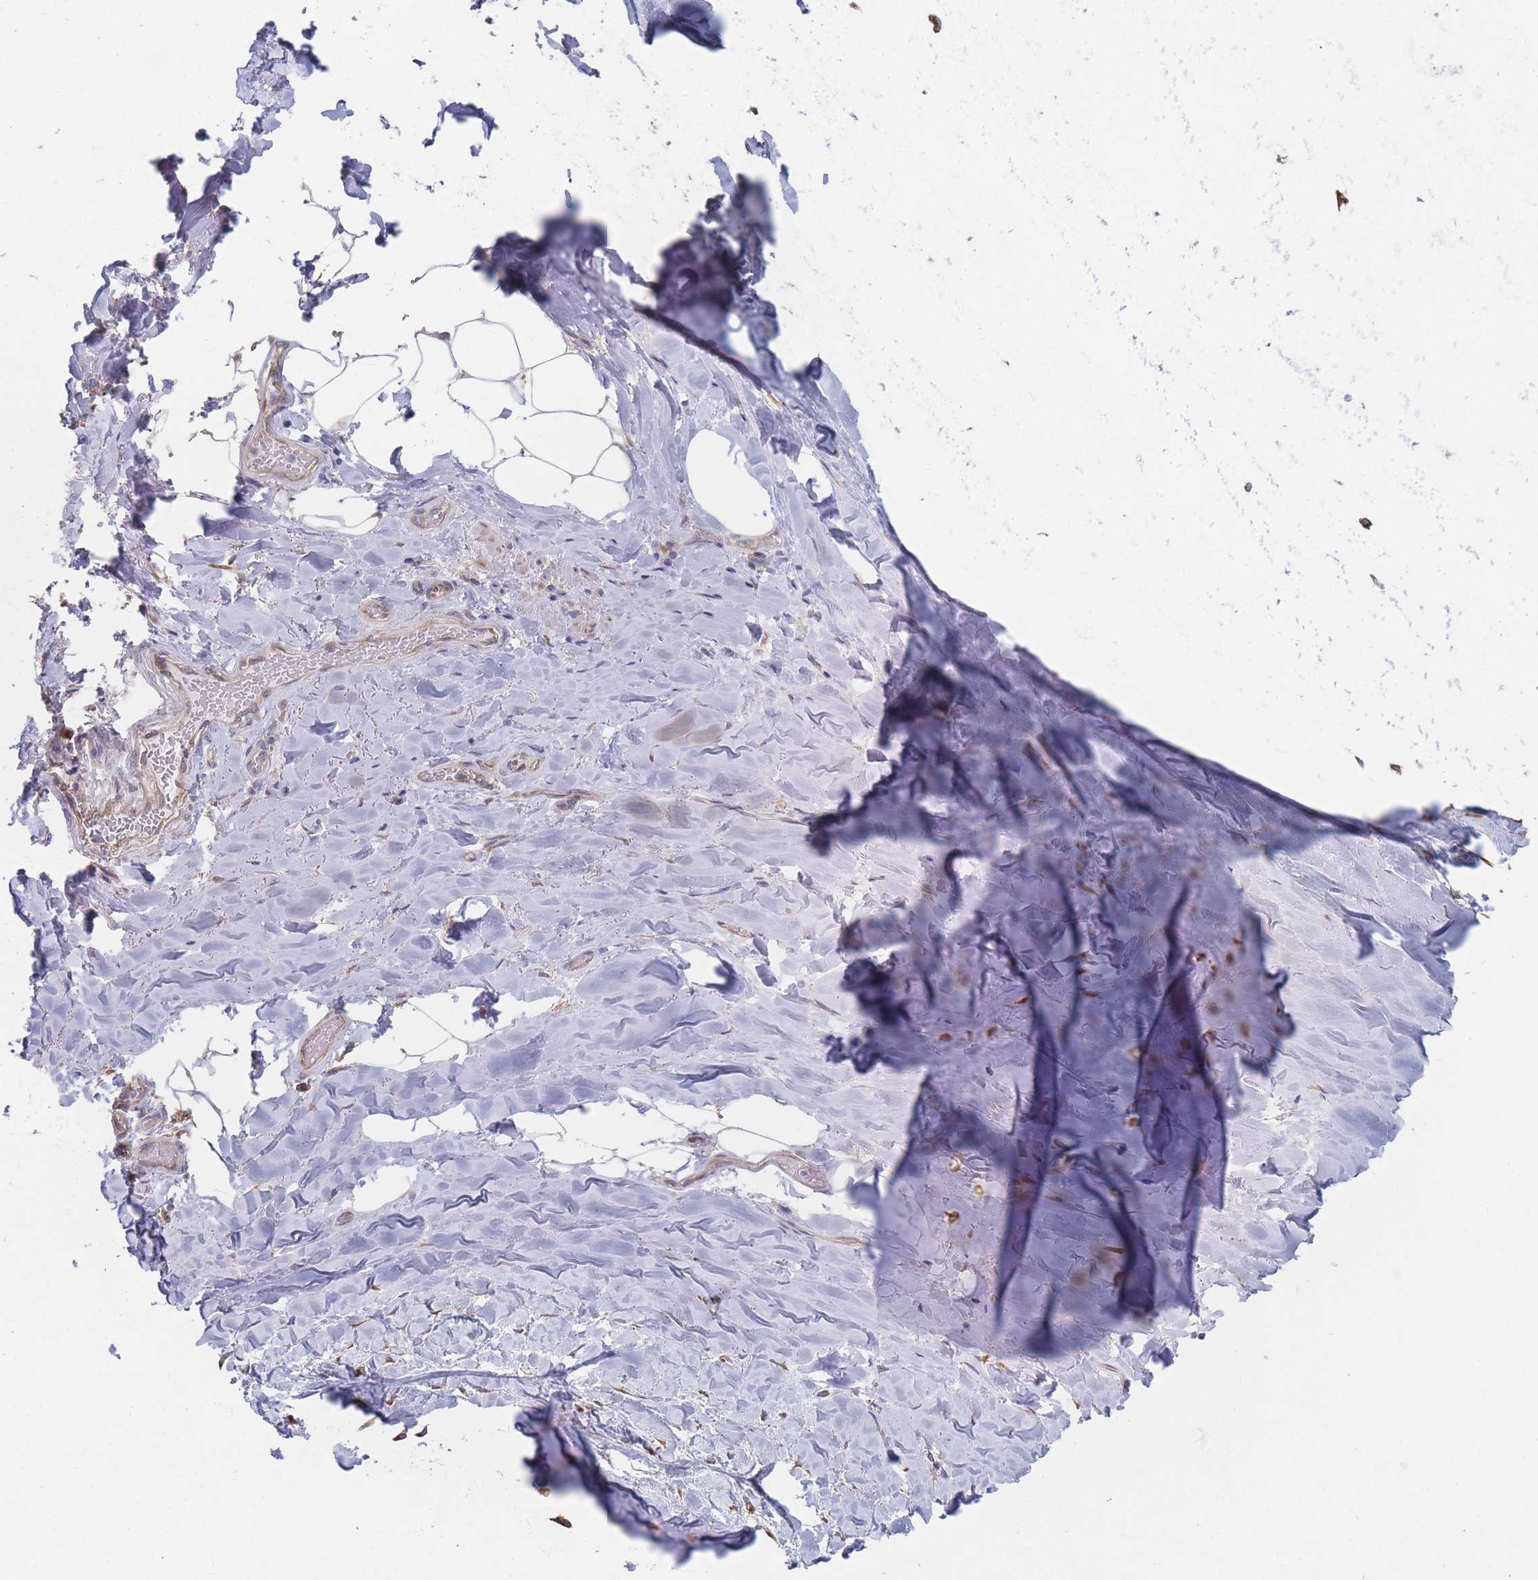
{"staining": {"intensity": "moderate", "quantity": "<25%", "location": "cytoplasmic/membranous"}, "tissue": "adipose tissue", "cell_type": "Adipocytes", "image_type": "normal", "snomed": [{"axis": "morphology", "description": "Normal tissue, NOS"}, {"axis": "topography", "description": "Lymph node"}, {"axis": "topography", "description": "Cartilage tissue"}, {"axis": "topography", "description": "Bronchus"}], "caption": "IHC image of unremarkable adipose tissue stained for a protein (brown), which shows low levels of moderate cytoplasmic/membranous positivity in about <25% of adipocytes.", "gene": "KDSR", "patient": {"sex": "male", "age": 63}}